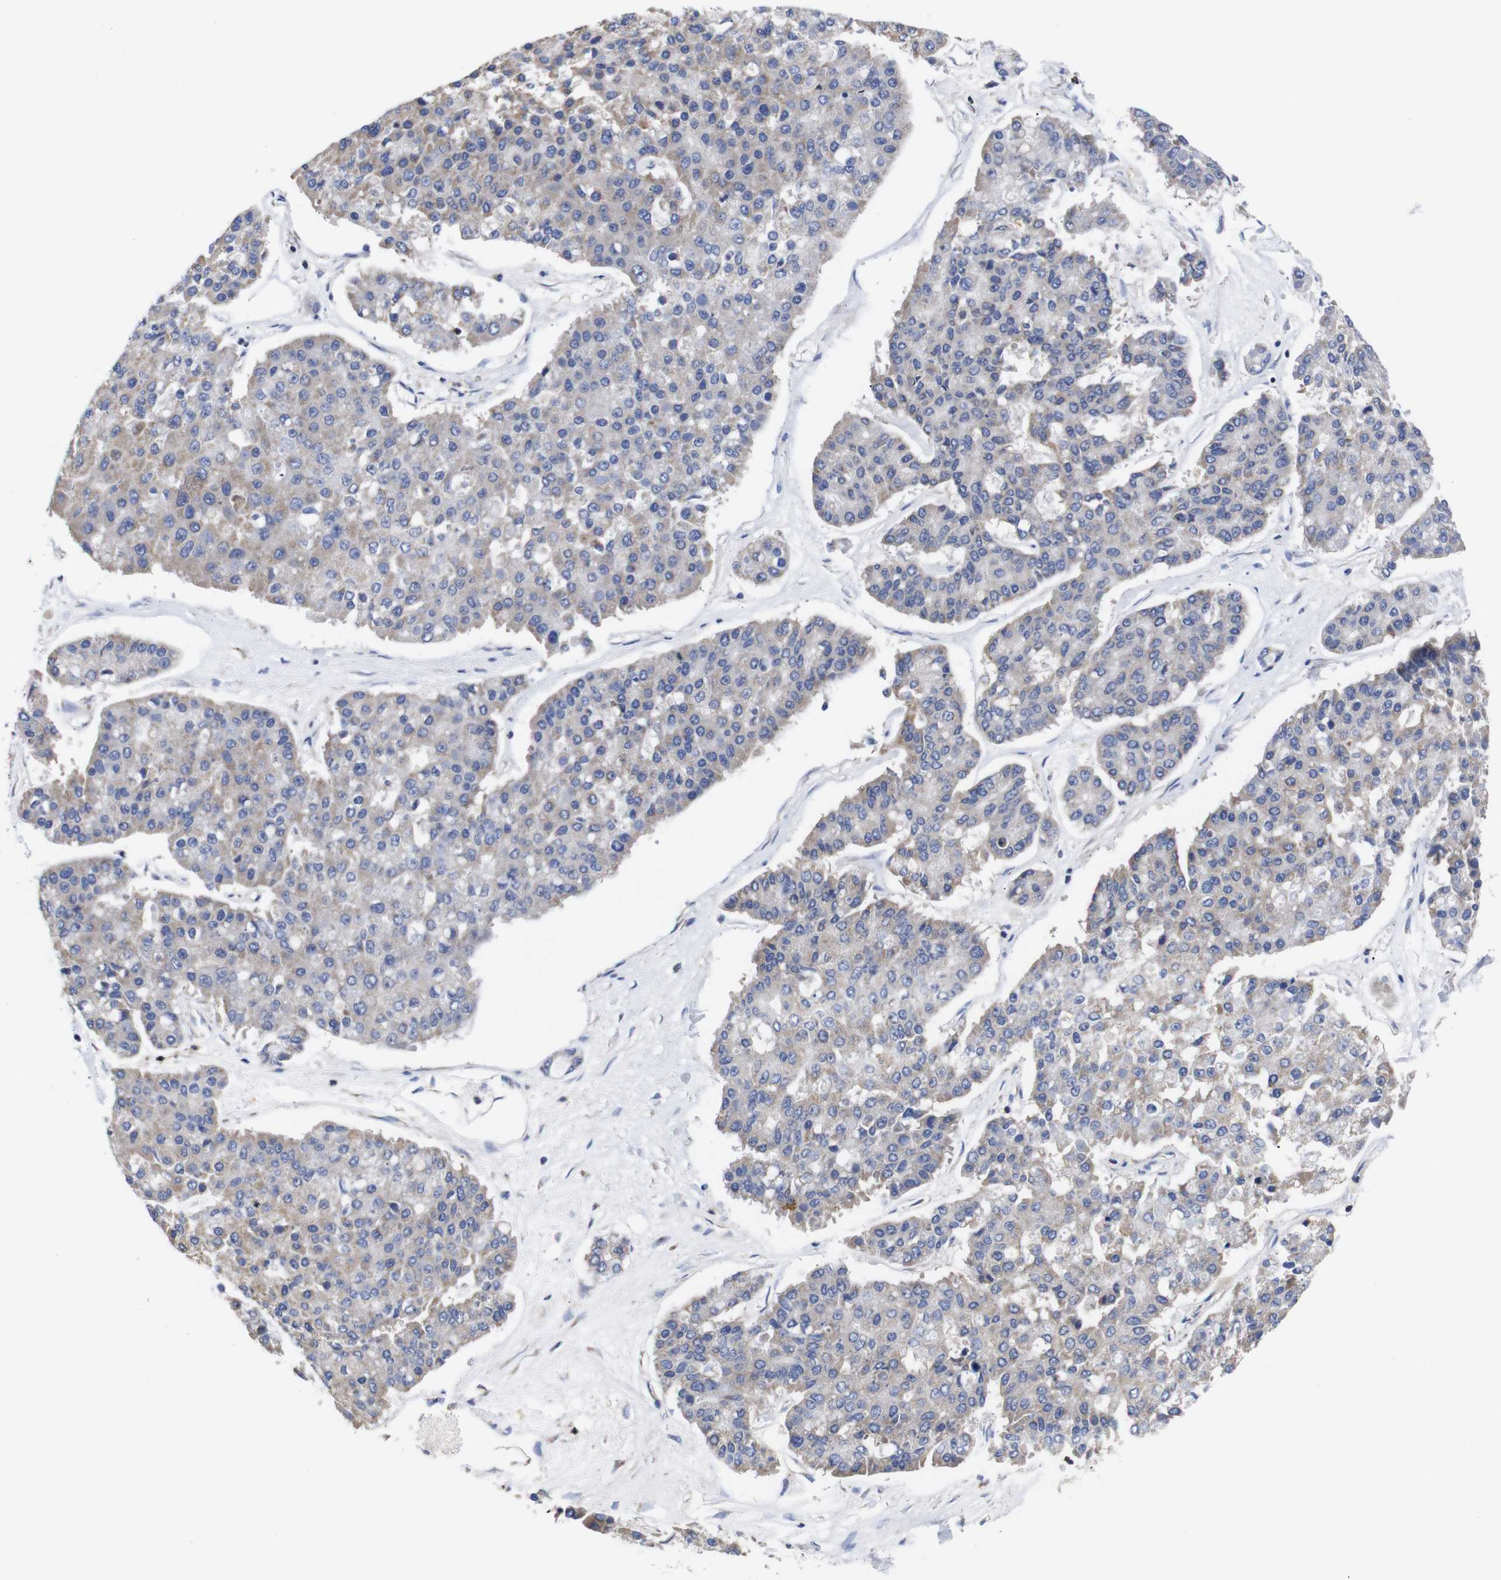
{"staining": {"intensity": "weak", "quantity": "<25%", "location": "cytoplasmic/membranous"}, "tissue": "pancreatic cancer", "cell_type": "Tumor cells", "image_type": "cancer", "snomed": [{"axis": "morphology", "description": "Adenocarcinoma, NOS"}, {"axis": "topography", "description": "Pancreas"}], "caption": "Immunohistochemistry image of pancreatic adenocarcinoma stained for a protein (brown), which demonstrates no positivity in tumor cells.", "gene": "OPN3", "patient": {"sex": "male", "age": 50}}